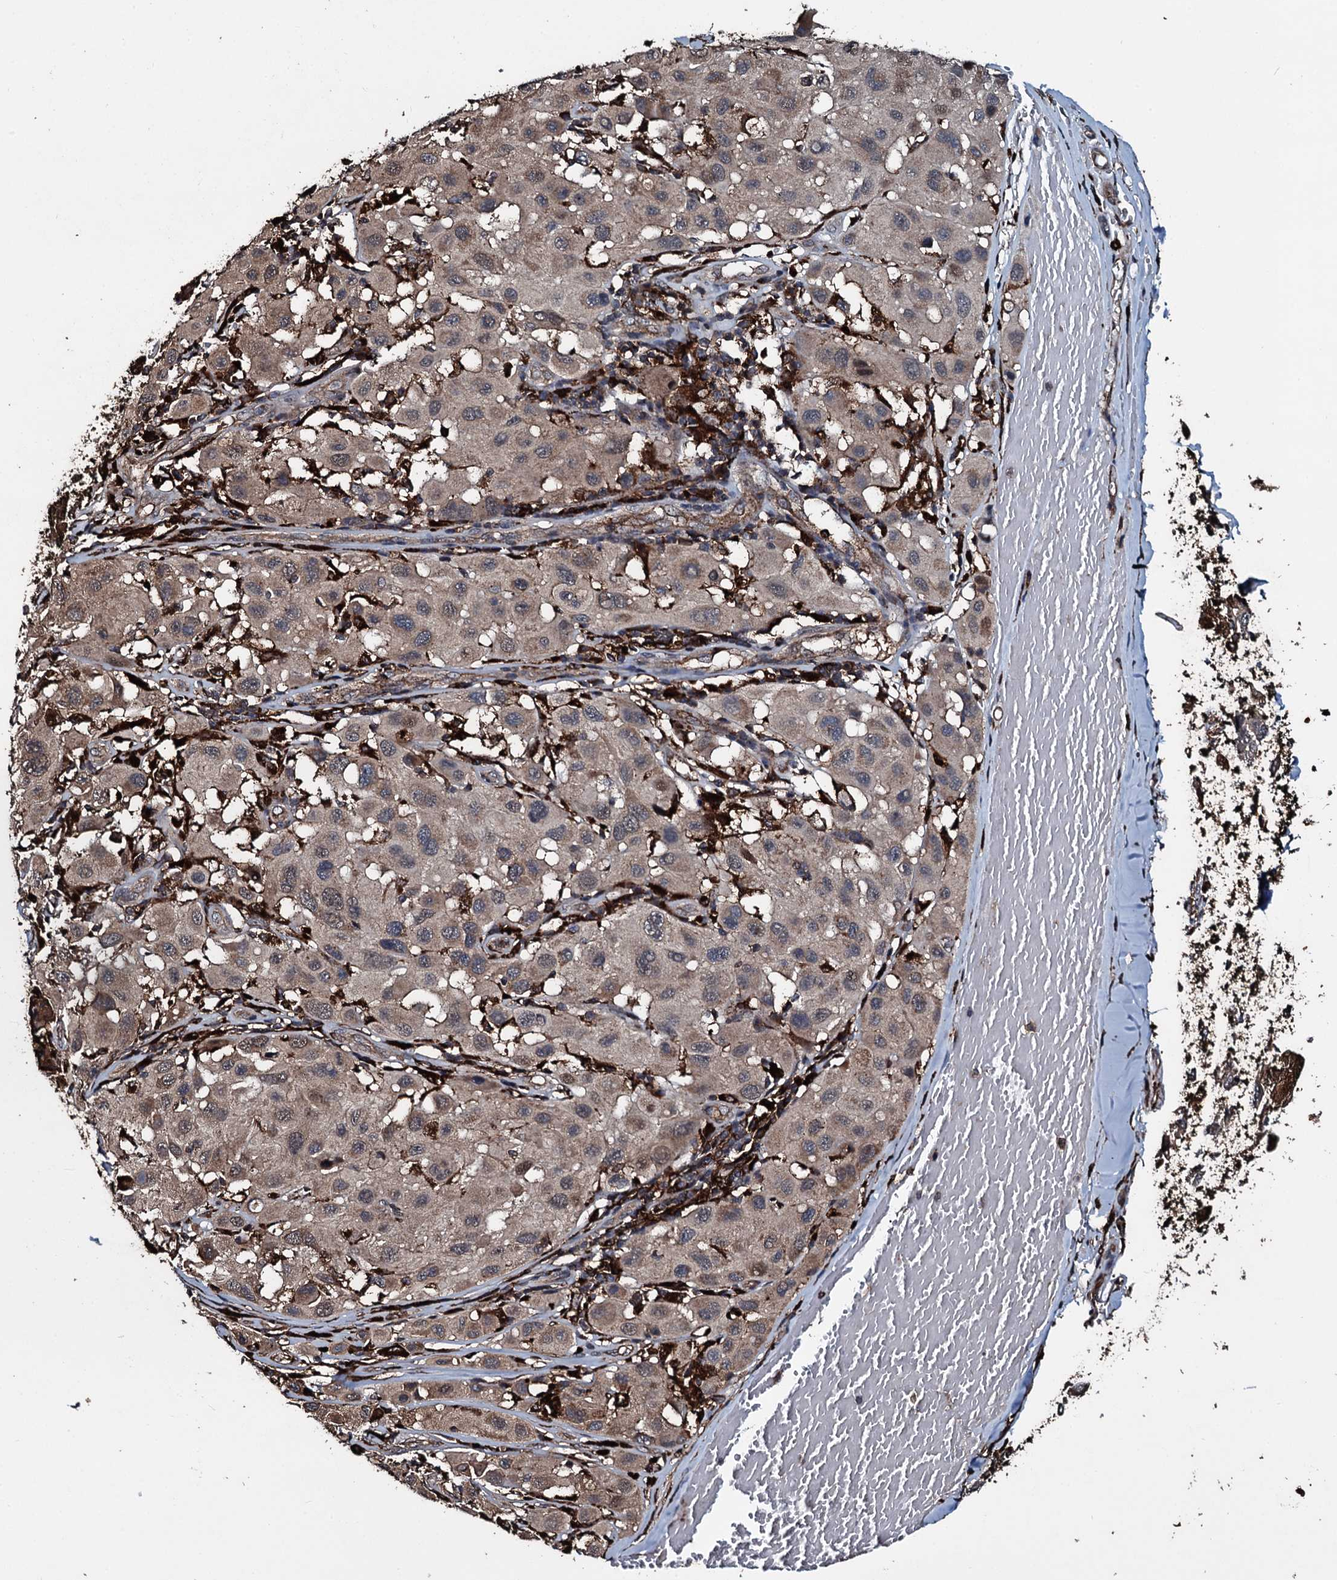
{"staining": {"intensity": "weak", "quantity": "25%-75%", "location": "cytoplasmic/membranous"}, "tissue": "melanoma", "cell_type": "Tumor cells", "image_type": "cancer", "snomed": [{"axis": "morphology", "description": "Malignant melanoma, Metastatic site"}, {"axis": "topography", "description": "Skin"}], "caption": "Brown immunohistochemical staining in human melanoma demonstrates weak cytoplasmic/membranous expression in approximately 25%-75% of tumor cells.", "gene": "TPGS2", "patient": {"sex": "male", "age": 41}}